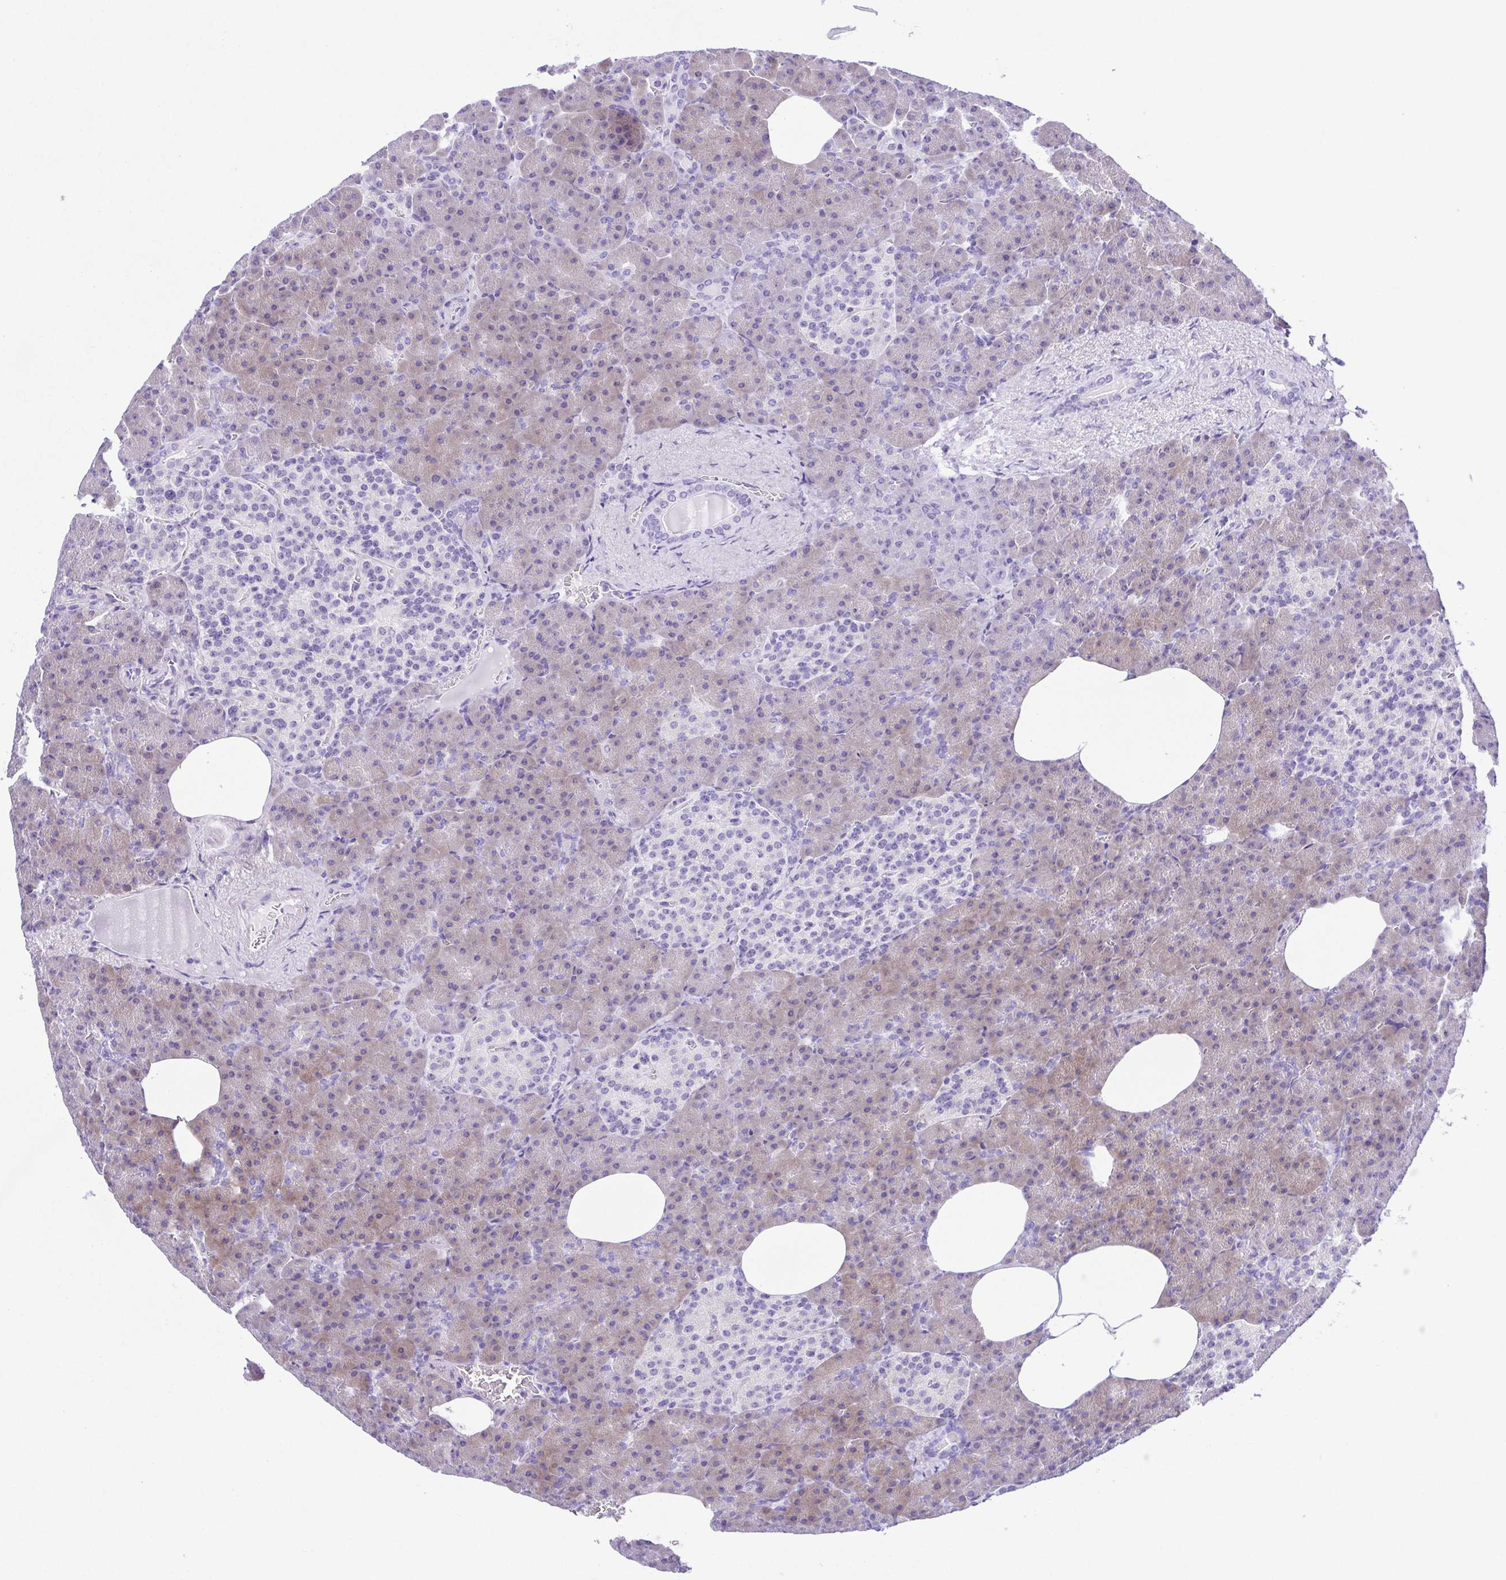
{"staining": {"intensity": "weak", "quantity": "25%-75%", "location": "cytoplasmic/membranous"}, "tissue": "pancreas", "cell_type": "Exocrine glandular cells", "image_type": "normal", "snomed": [{"axis": "morphology", "description": "Normal tissue, NOS"}, {"axis": "topography", "description": "Pancreas"}], "caption": "An image of human pancreas stained for a protein reveals weak cytoplasmic/membranous brown staining in exocrine glandular cells.", "gene": "PAK3", "patient": {"sex": "female", "age": 74}}